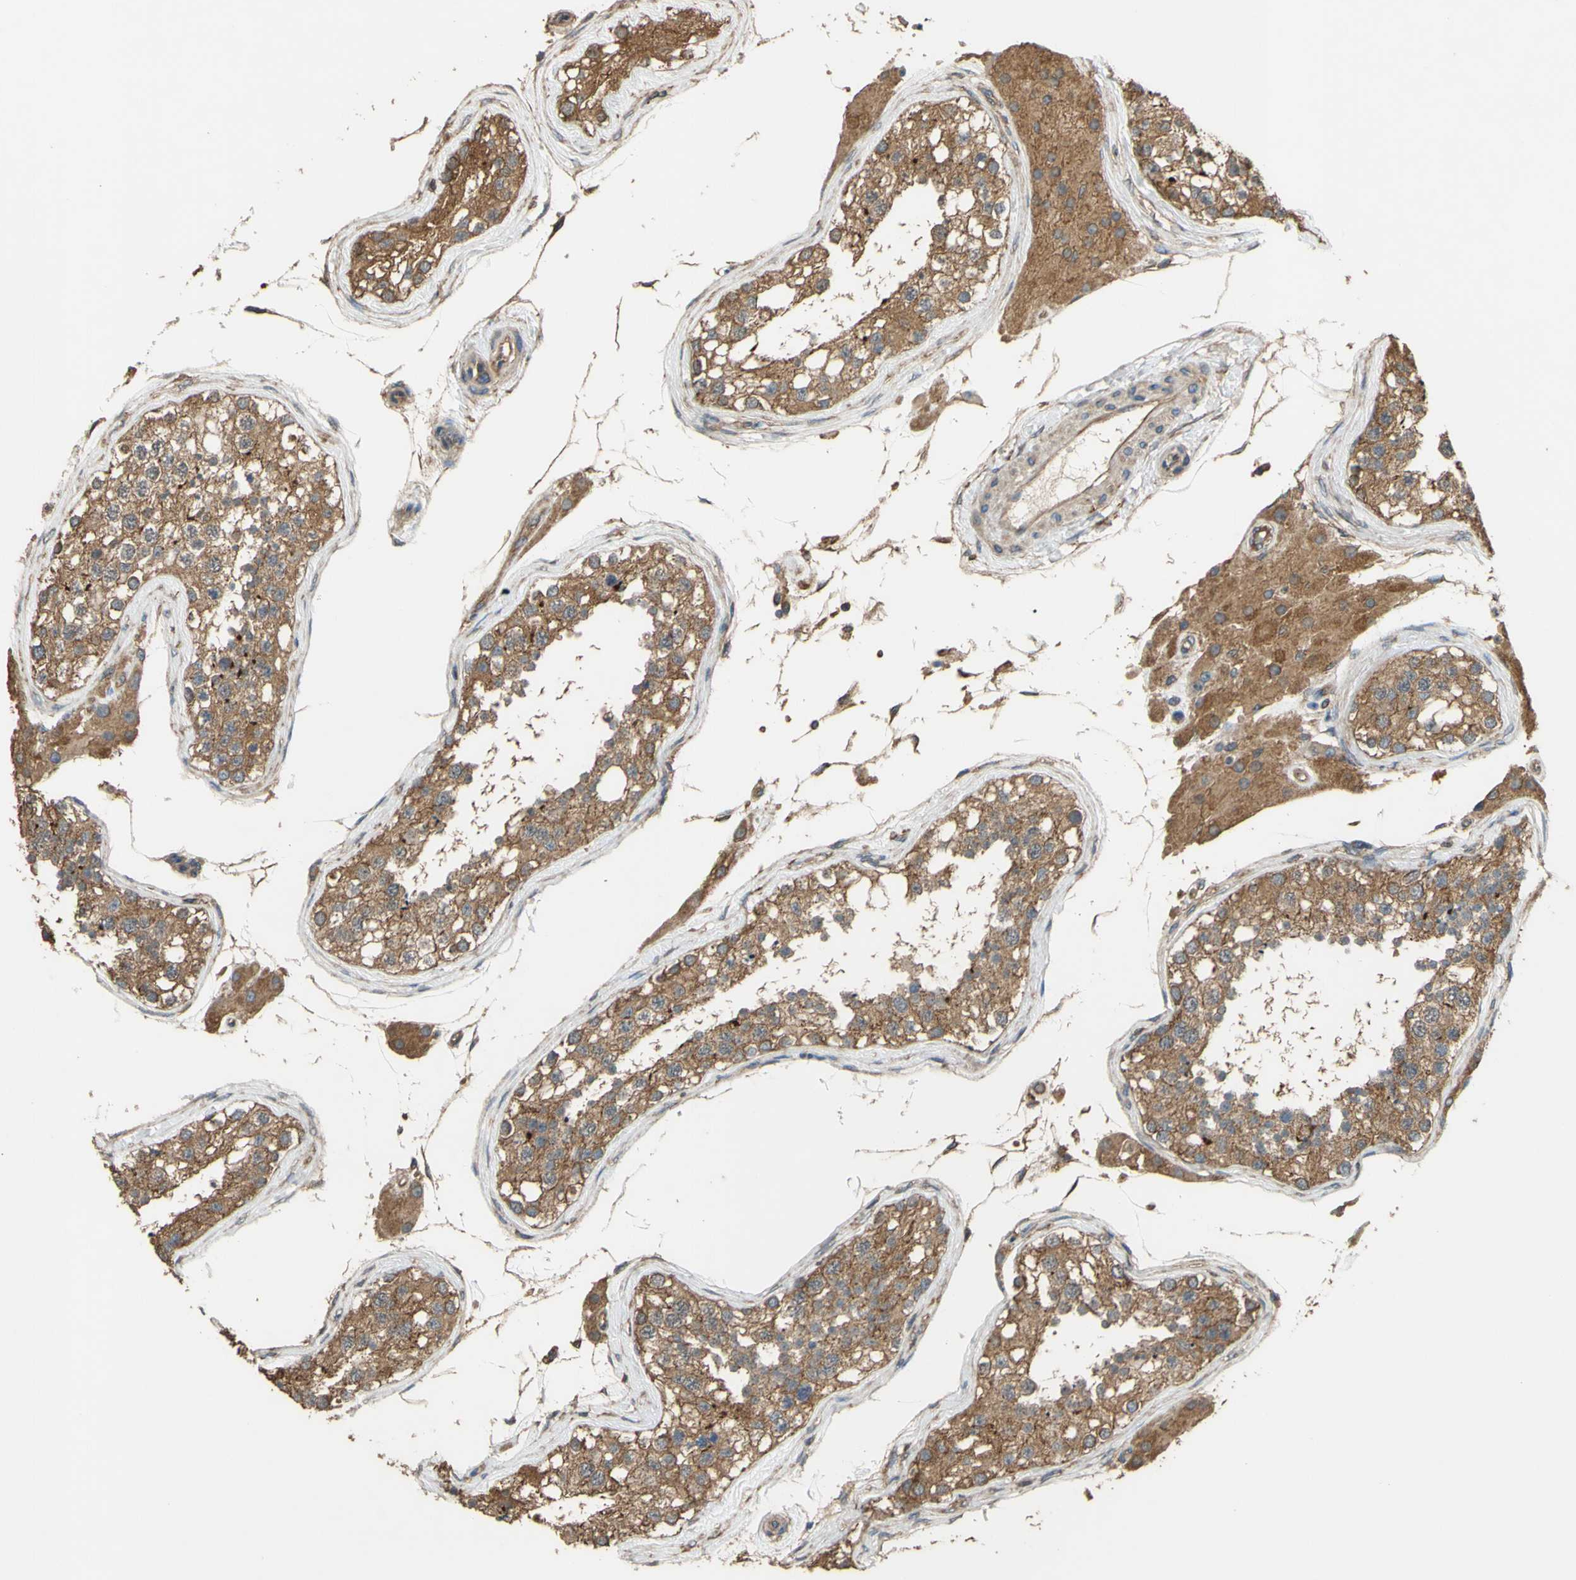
{"staining": {"intensity": "strong", "quantity": ">75%", "location": "cytoplasmic/membranous"}, "tissue": "testis", "cell_type": "Cells in seminiferous ducts", "image_type": "normal", "snomed": [{"axis": "morphology", "description": "Normal tissue, NOS"}, {"axis": "topography", "description": "Testis"}], "caption": "A brown stain shows strong cytoplasmic/membranous staining of a protein in cells in seminiferous ducts of unremarkable human testis.", "gene": "CTTN", "patient": {"sex": "male", "age": 68}}